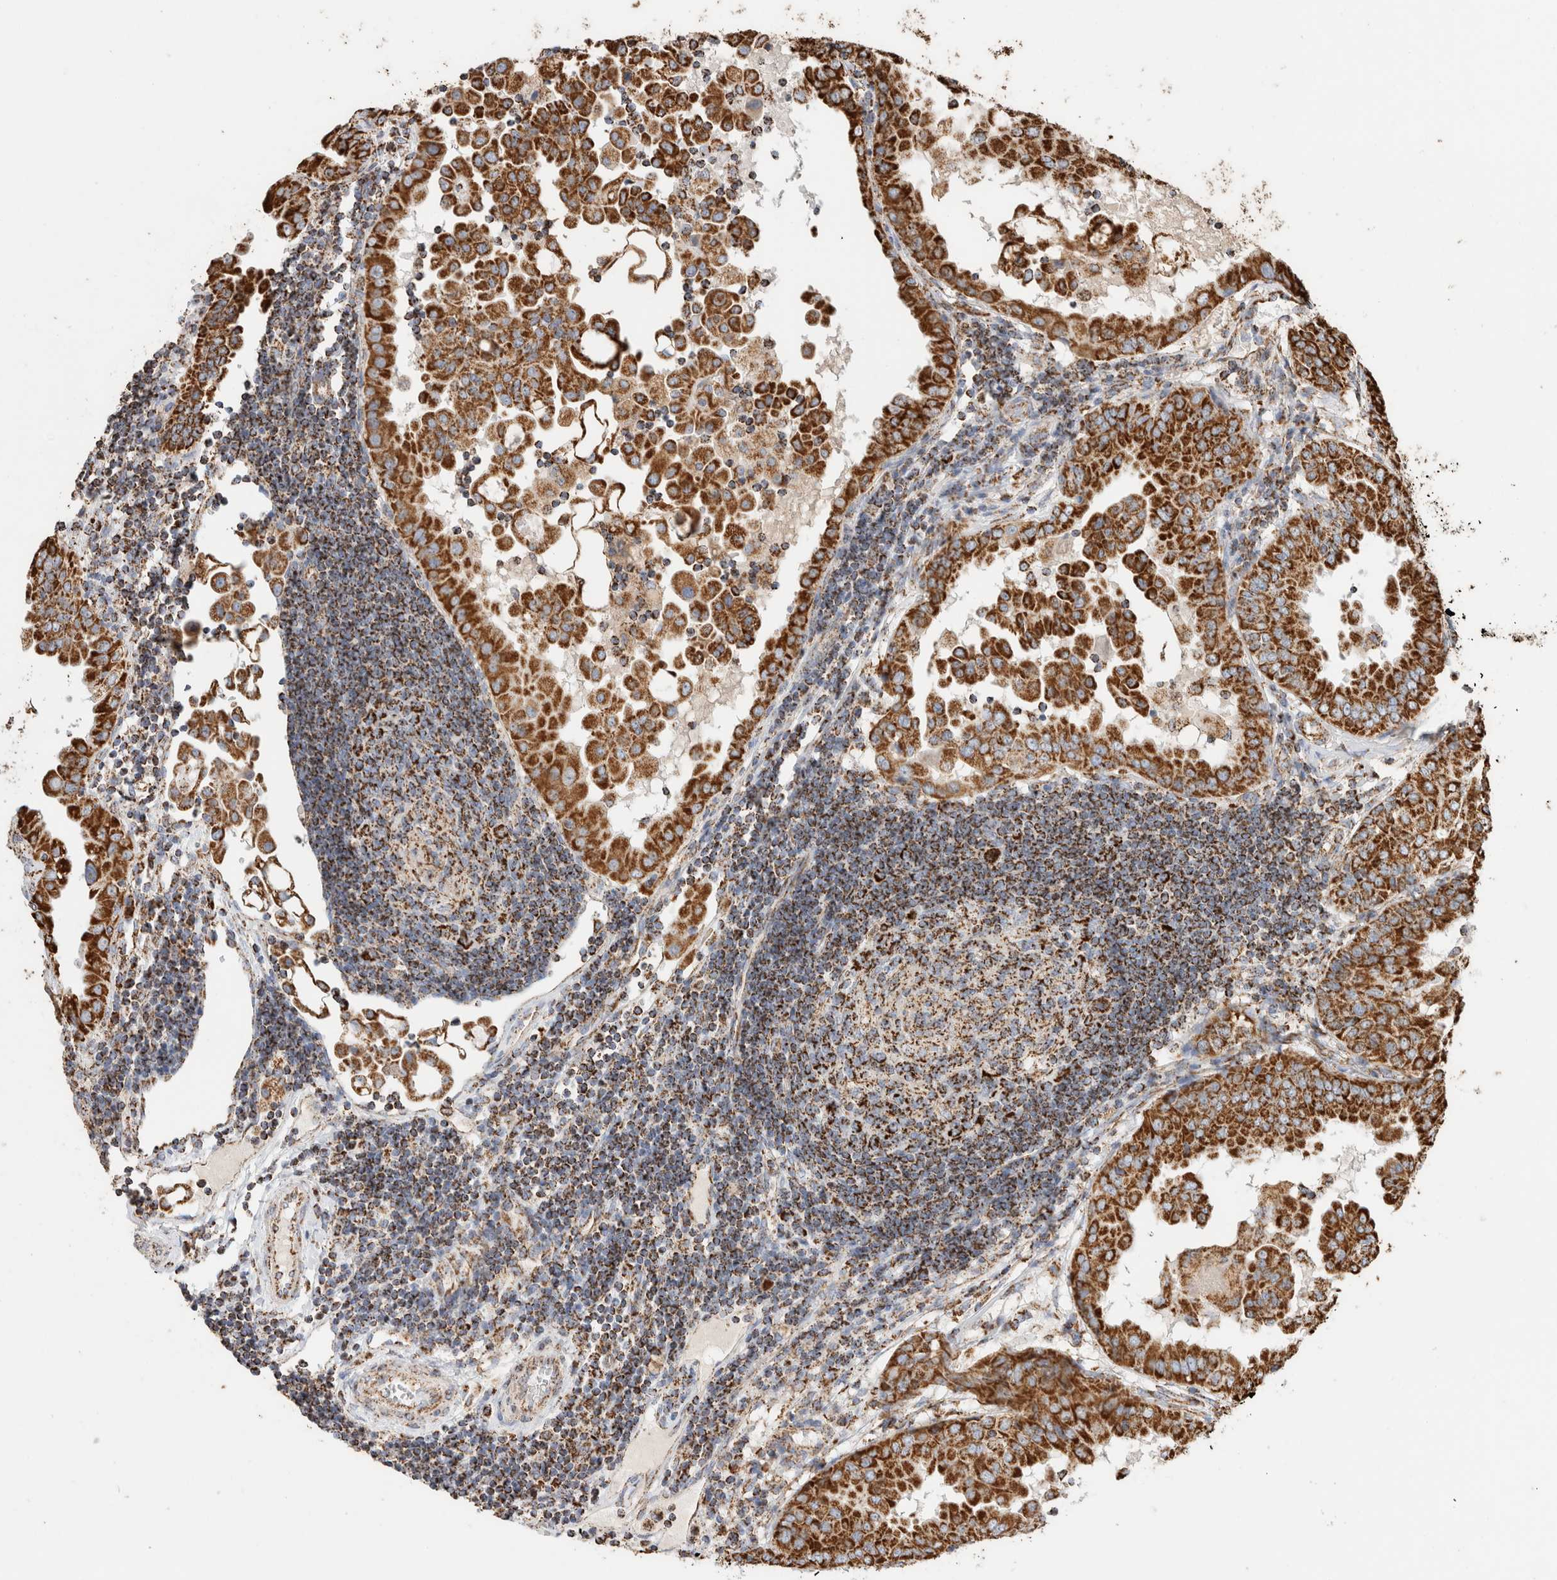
{"staining": {"intensity": "strong", "quantity": ">75%", "location": "cytoplasmic/membranous"}, "tissue": "thyroid cancer", "cell_type": "Tumor cells", "image_type": "cancer", "snomed": [{"axis": "morphology", "description": "Papillary adenocarcinoma, NOS"}, {"axis": "topography", "description": "Thyroid gland"}], "caption": "A histopathology image of thyroid papillary adenocarcinoma stained for a protein reveals strong cytoplasmic/membranous brown staining in tumor cells. Ihc stains the protein in brown and the nuclei are stained blue.", "gene": "C1QBP", "patient": {"sex": "male", "age": 33}}